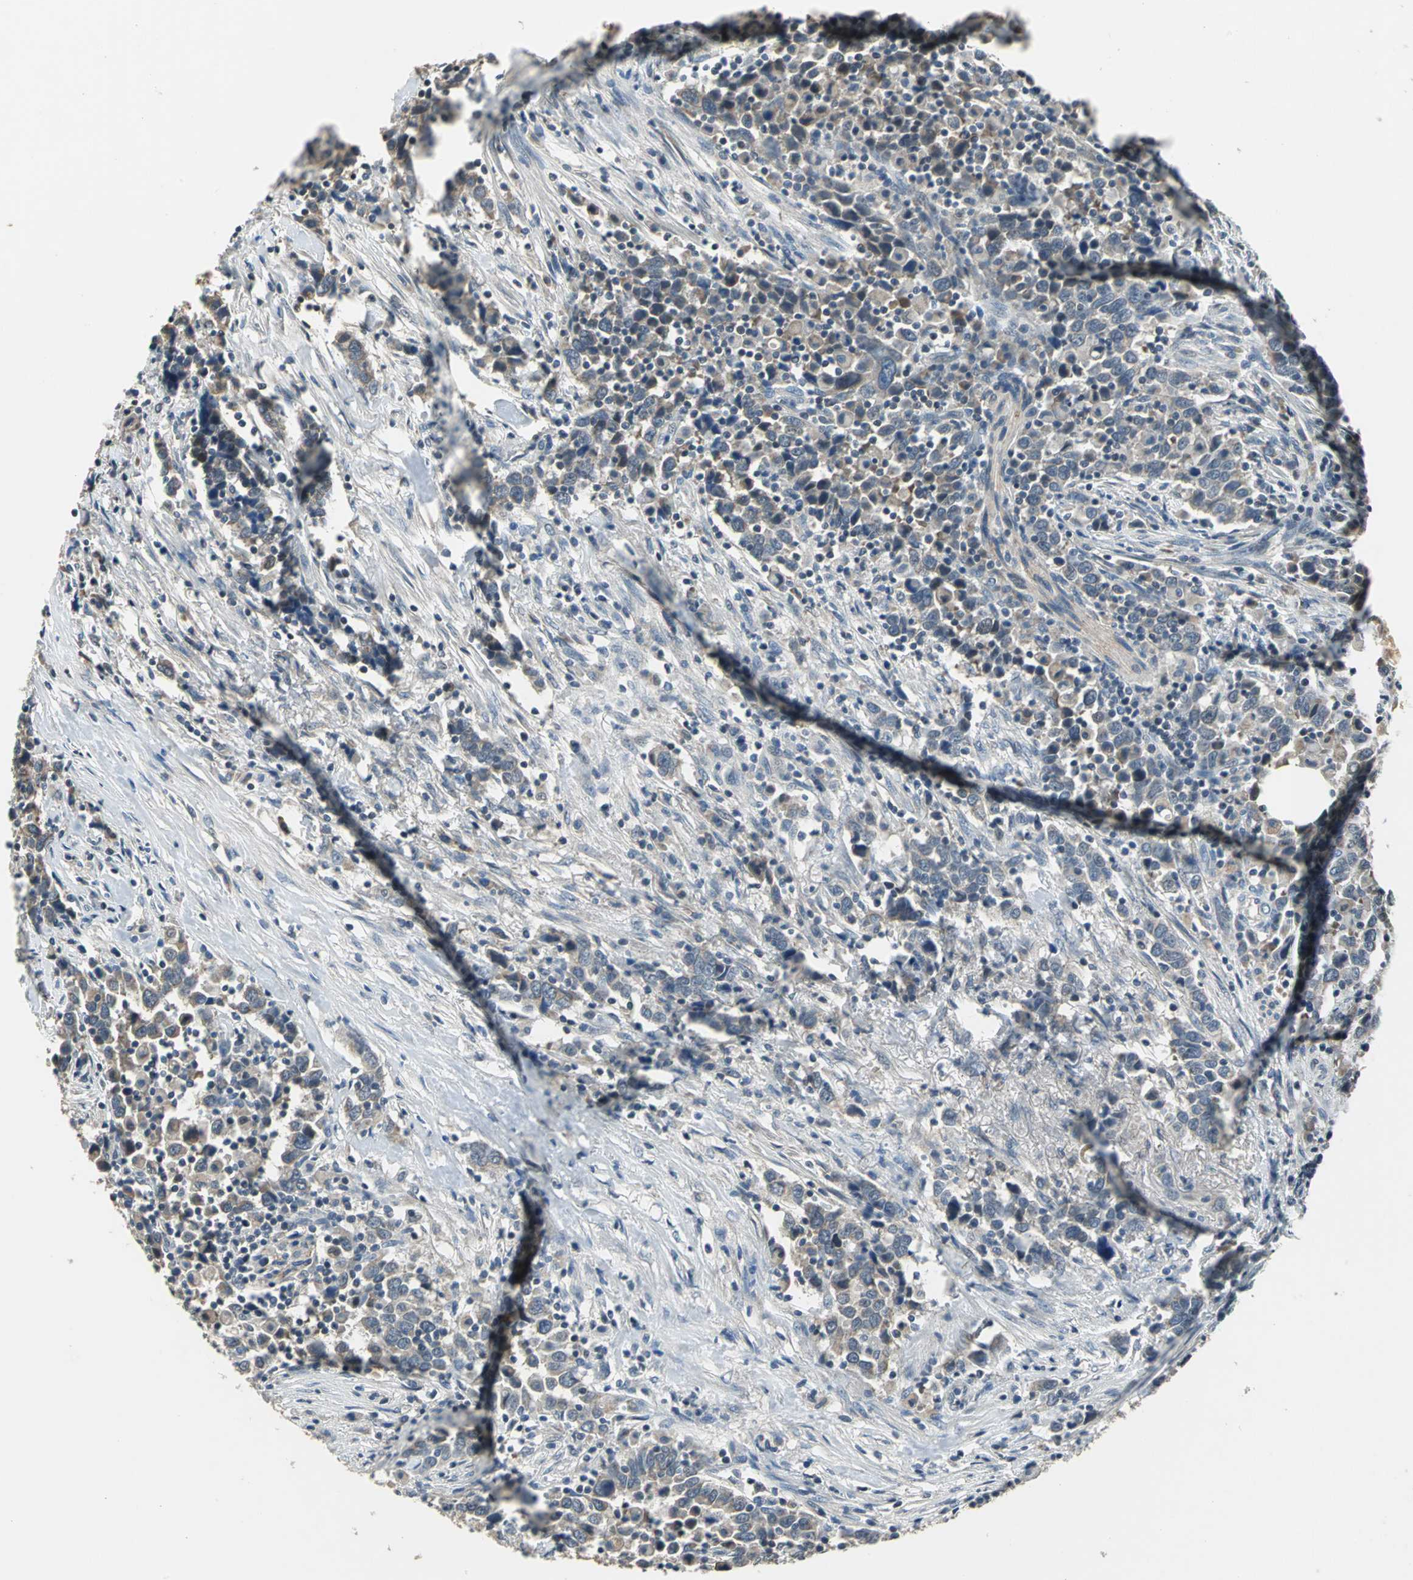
{"staining": {"intensity": "weak", "quantity": ">75%", "location": "cytoplasmic/membranous"}, "tissue": "urothelial cancer", "cell_type": "Tumor cells", "image_type": "cancer", "snomed": [{"axis": "morphology", "description": "Urothelial carcinoma, High grade"}, {"axis": "topography", "description": "Urinary bladder"}], "caption": "Immunohistochemical staining of human urothelial carcinoma (high-grade) displays weak cytoplasmic/membranous protein staining in about >75% of tumor cells.", "gene": "JADE3", "patient": {"sex": "male", "age": 61}}